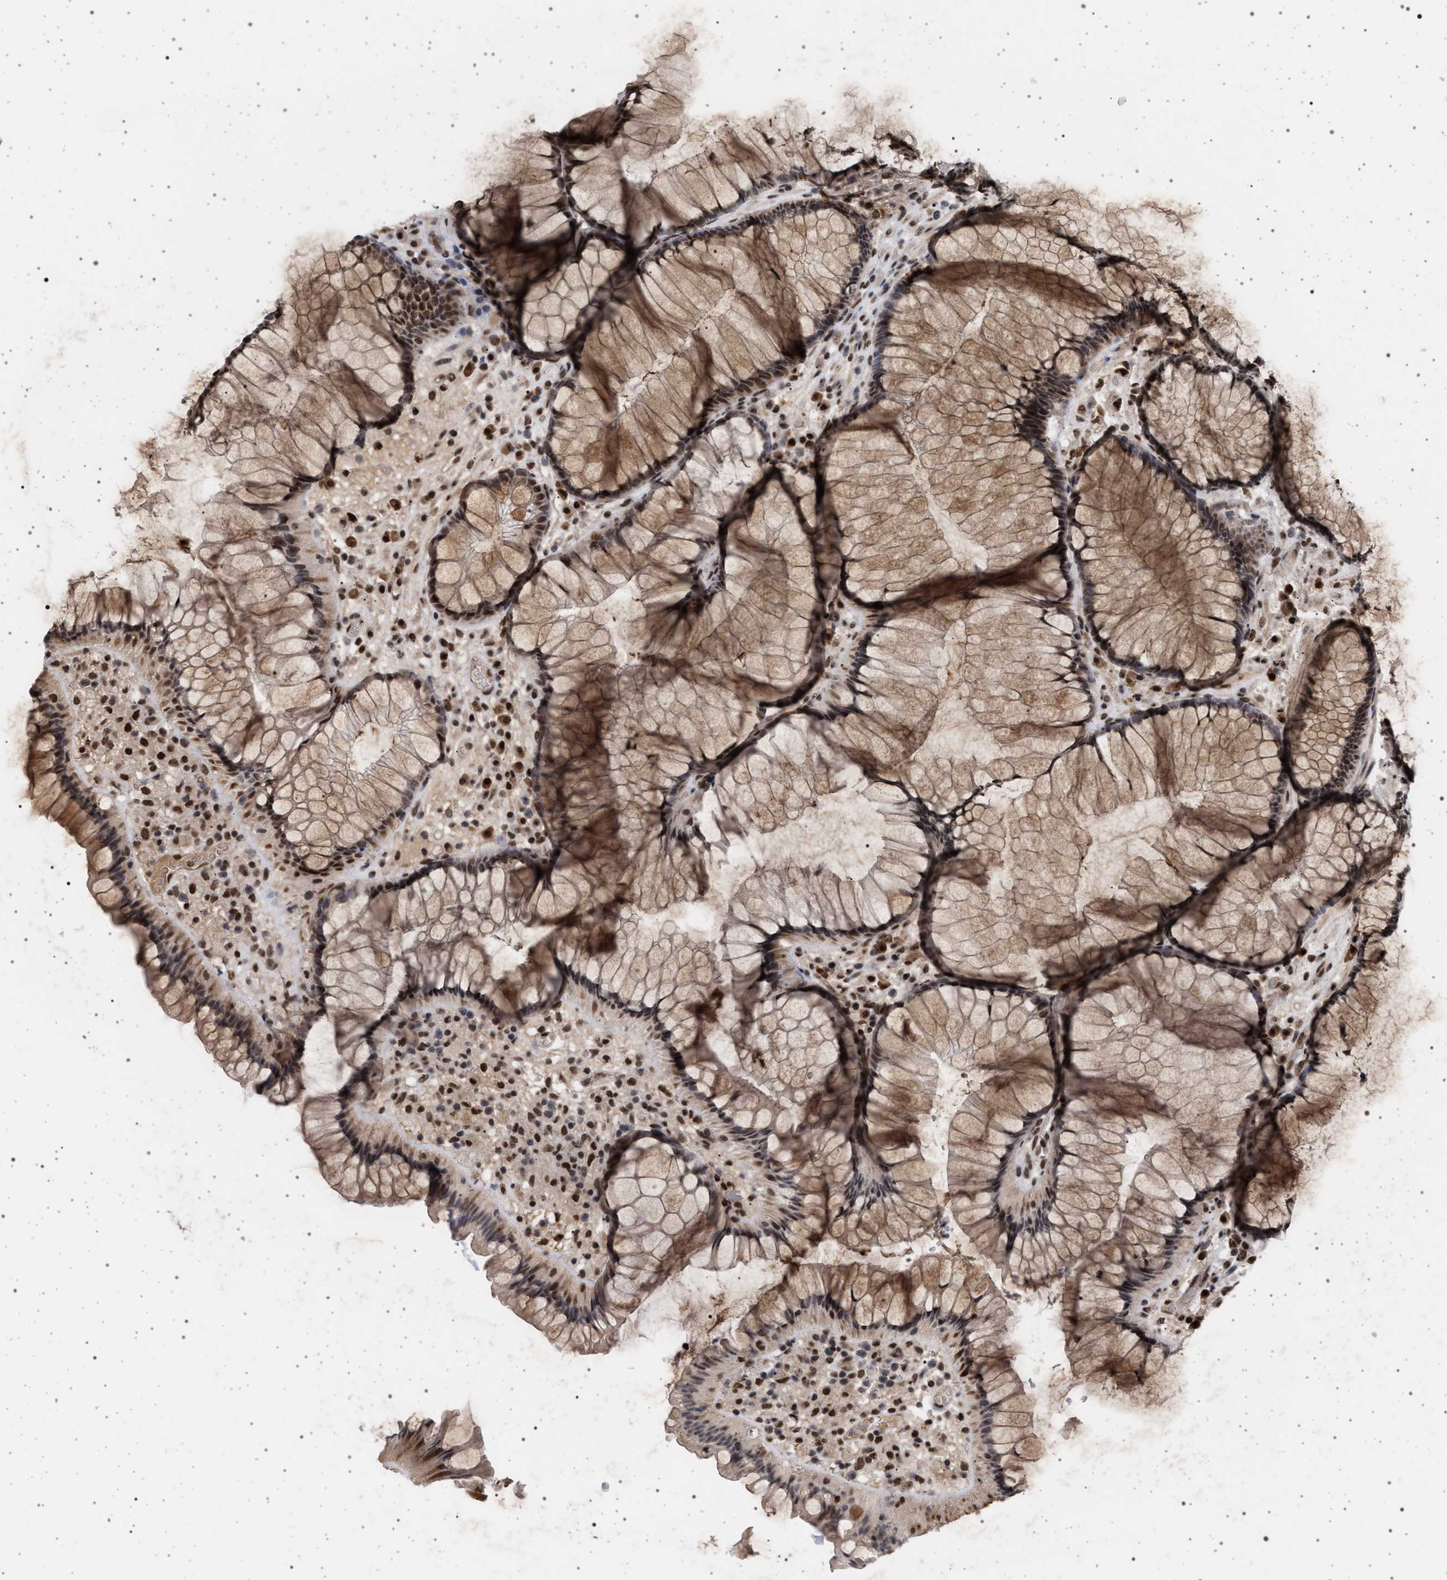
{"staining": {"intensity": "moderate", "quantity": ">75%", "location": "cytoplasmic/membranous,nuclear"}, "tissue": "rectum", "cell_type": "Glandular cells", "image_type": "normal", "snomed": [{"axis": "morphology", "description": "Normal tissue, NOS"}, {"axis": "topography", "description": "Rectum"}], "caption": "The photomicrograph reveals a brown stain indicating the presence of a protein in the cytoplasmic/membranous,nuclear of glandular cells in rectum. (DAB = brown stain, brightfield microscopy at high magnification).", "gene": "PHF12", "patient": {"sex": "male", "age": 51}}